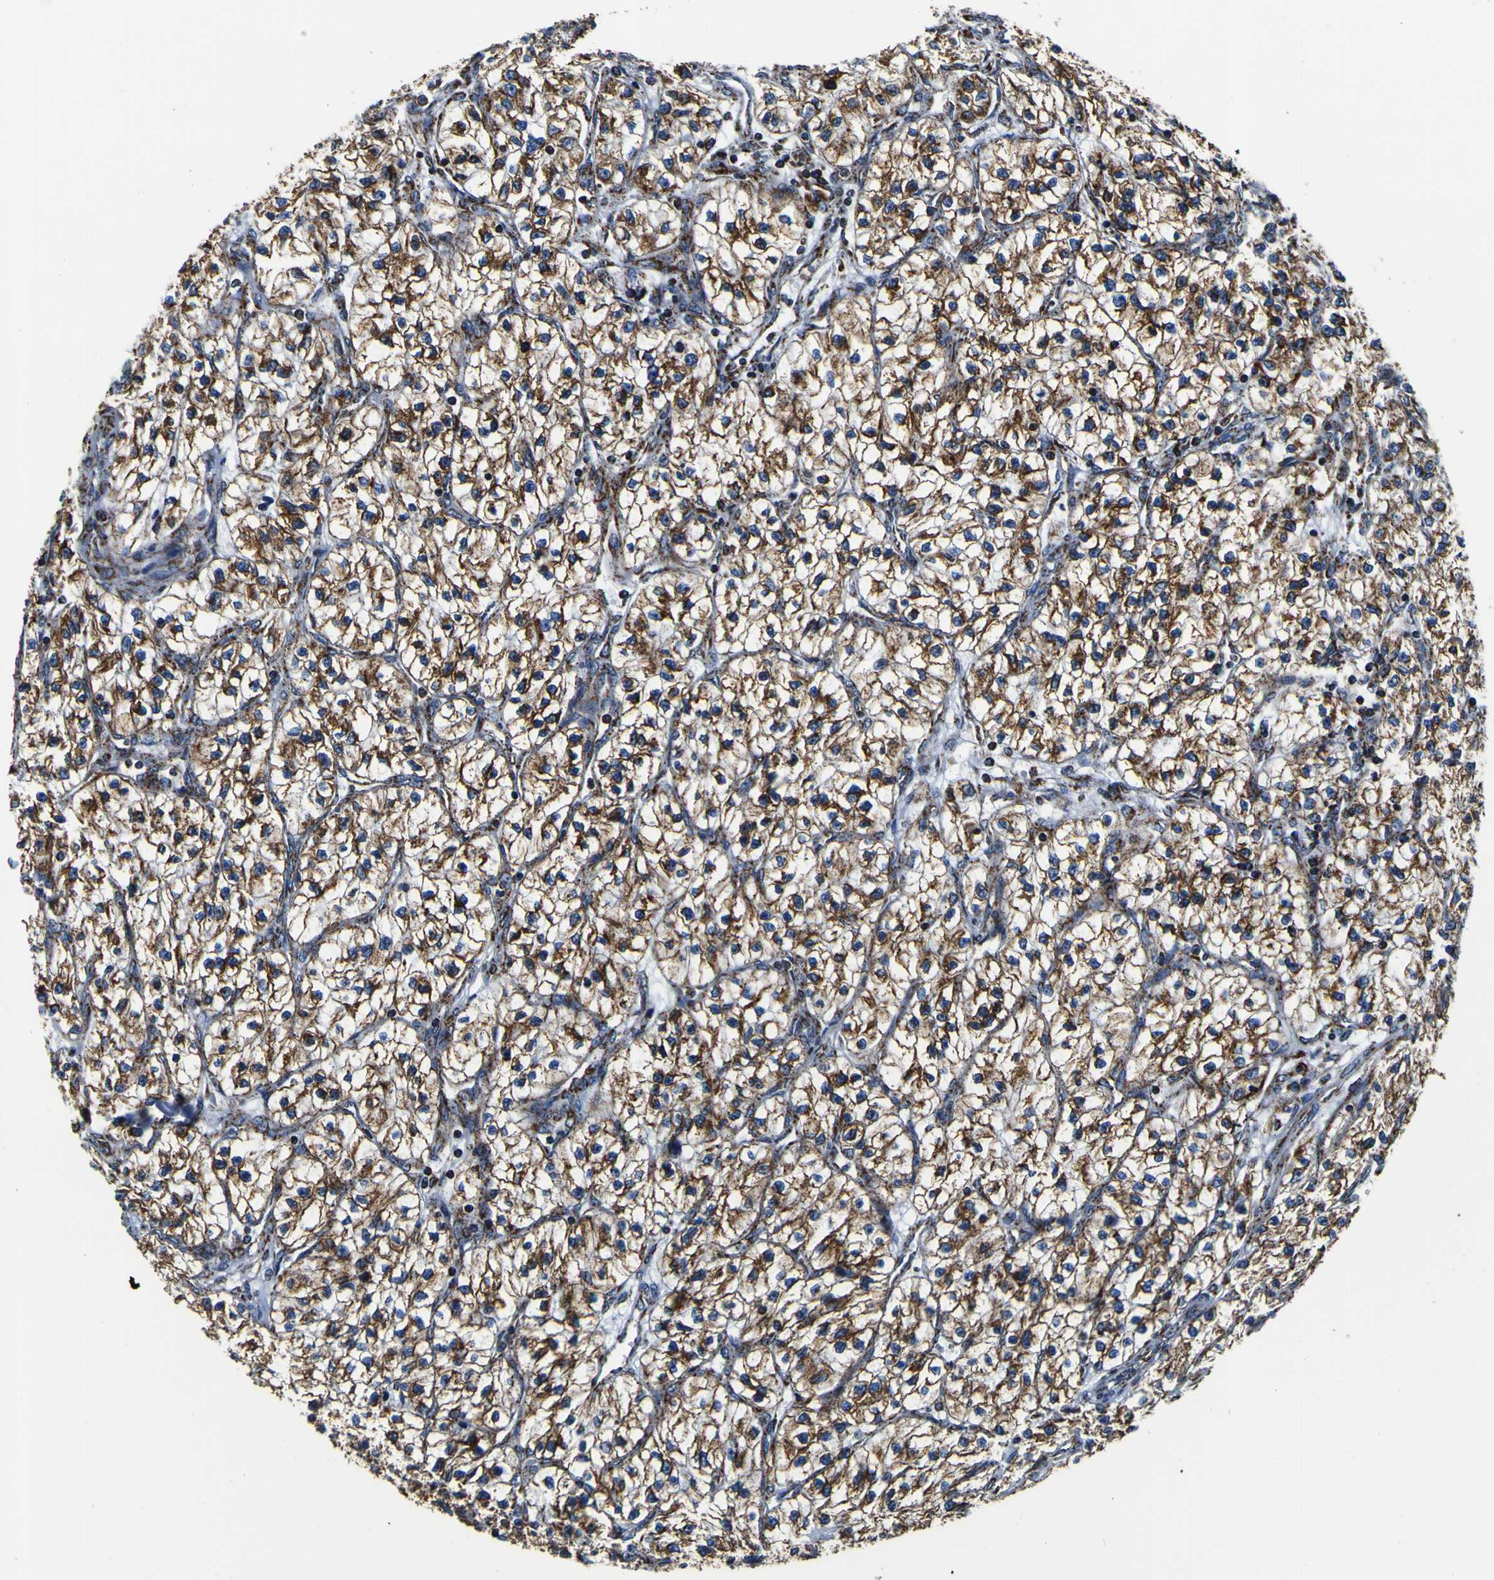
{"staining": {"intensity": "strong", "quantity": ">75%", "location": "cytoplasmic/membranous"}, "tissue": "renal cancer", "cell_type": "Tumor cells", "image_type": "cancer", "snomed": [{"axis": "morphology", "description": "Adenocarcinoma, NOS"}, {"axis": "topography", "description": "Kidney"}], "caption": "The immunohistochemical stain highlights strong cytoplasmic/membranous positivity in tumor cells of renal cancer (adenocarcinoma) tissue.", "gene": "PTRH2", "patient": {"sex": "female", "age": 57}}